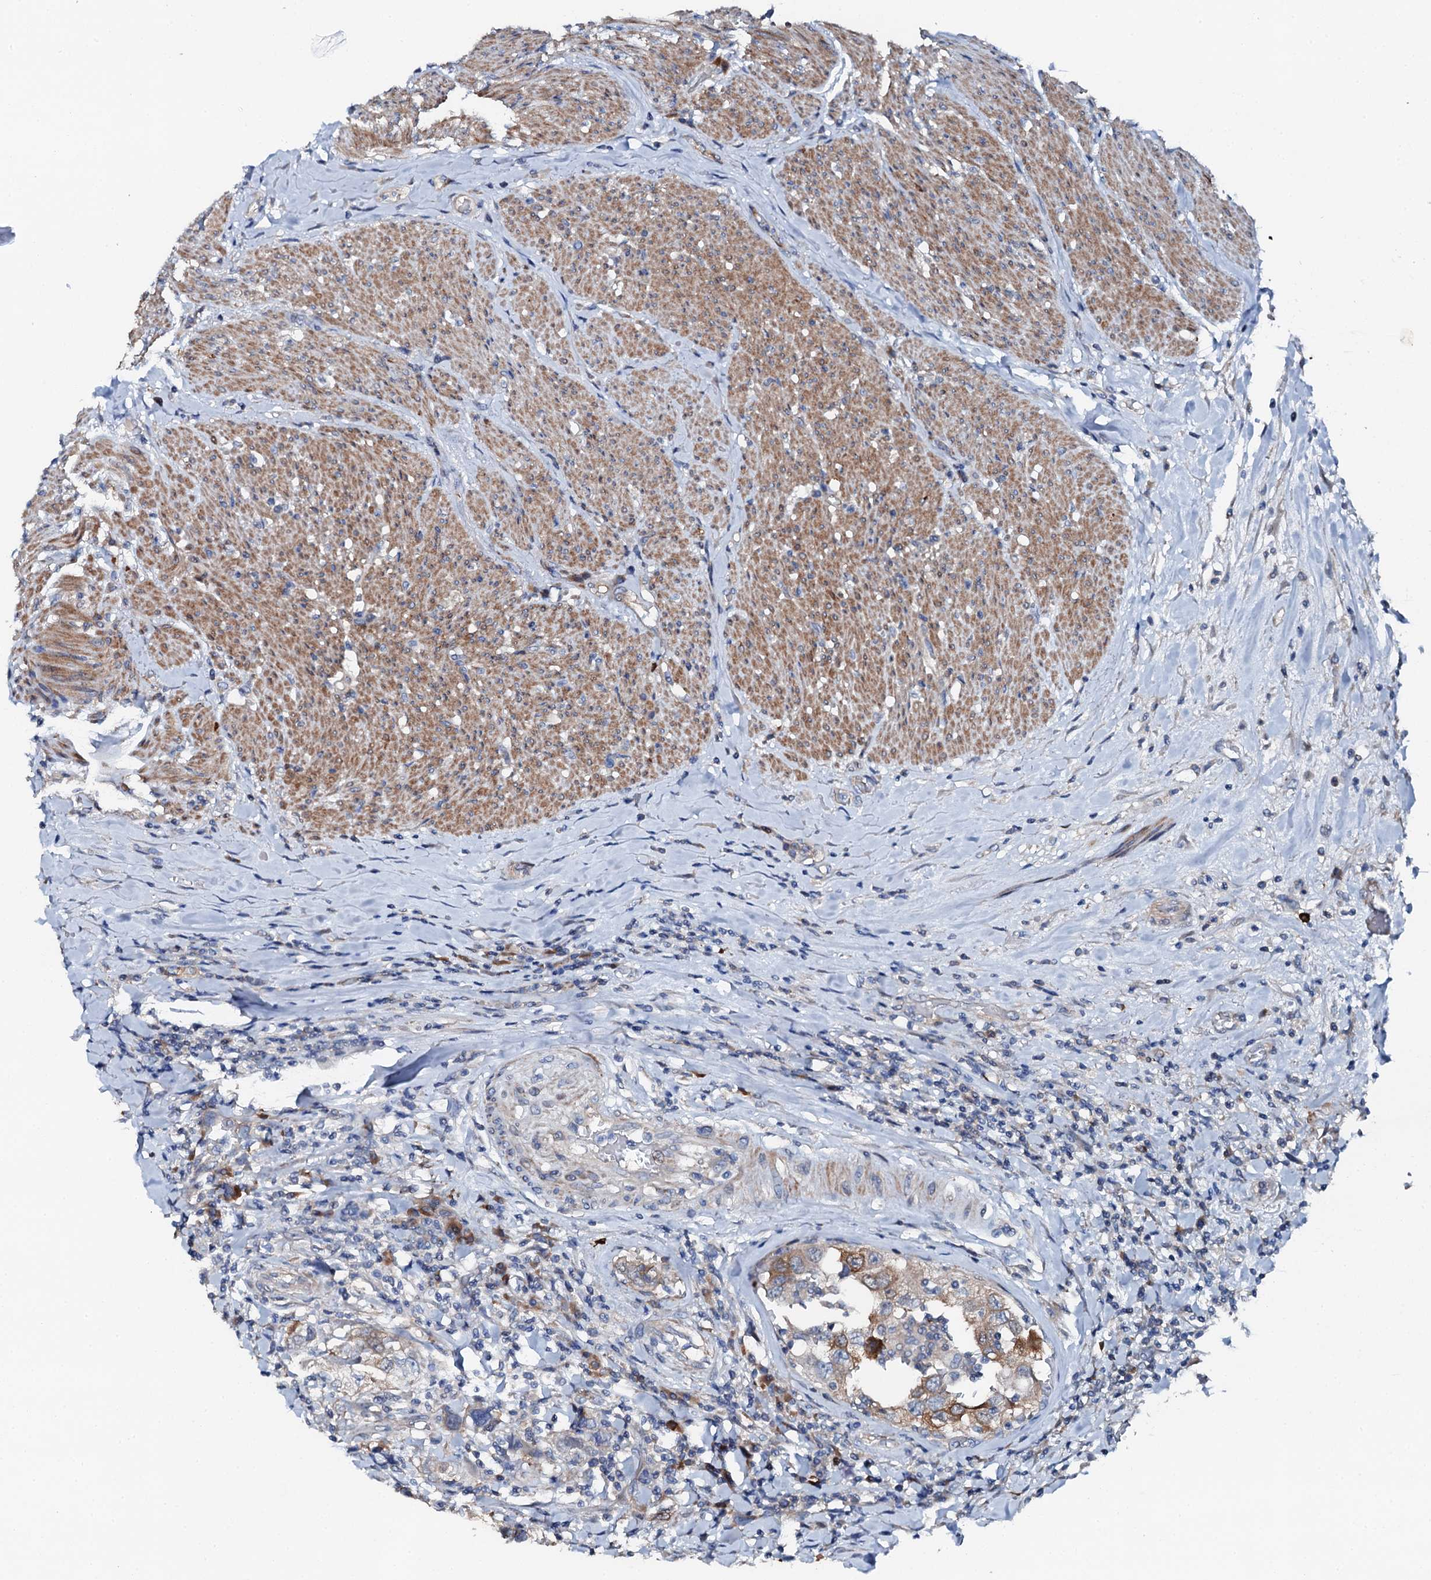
{"staining": {"intensity": "strong", "quantity": "25%-75%", "location": "cytoplasmic/membranous"}, "tissue": "urothelial cancer", "cell_type": "Tumor cells", "image_type": "cancer", "snomed": [{"axis": "morphology", "description": "Urothelial carcinoma, High grade"}, {"axis": "topography", "description": "Urinary bladder"}], "caption": "Urothelial carcinoma (high-grade) stained with immunohistochemistry (IHC) exhibits strong cytoplasmic/membranous expression in approximately 25%-75% of tumor cells.", "gene": "GFOD2", "patient": {"sex": "female", "age": 80}}